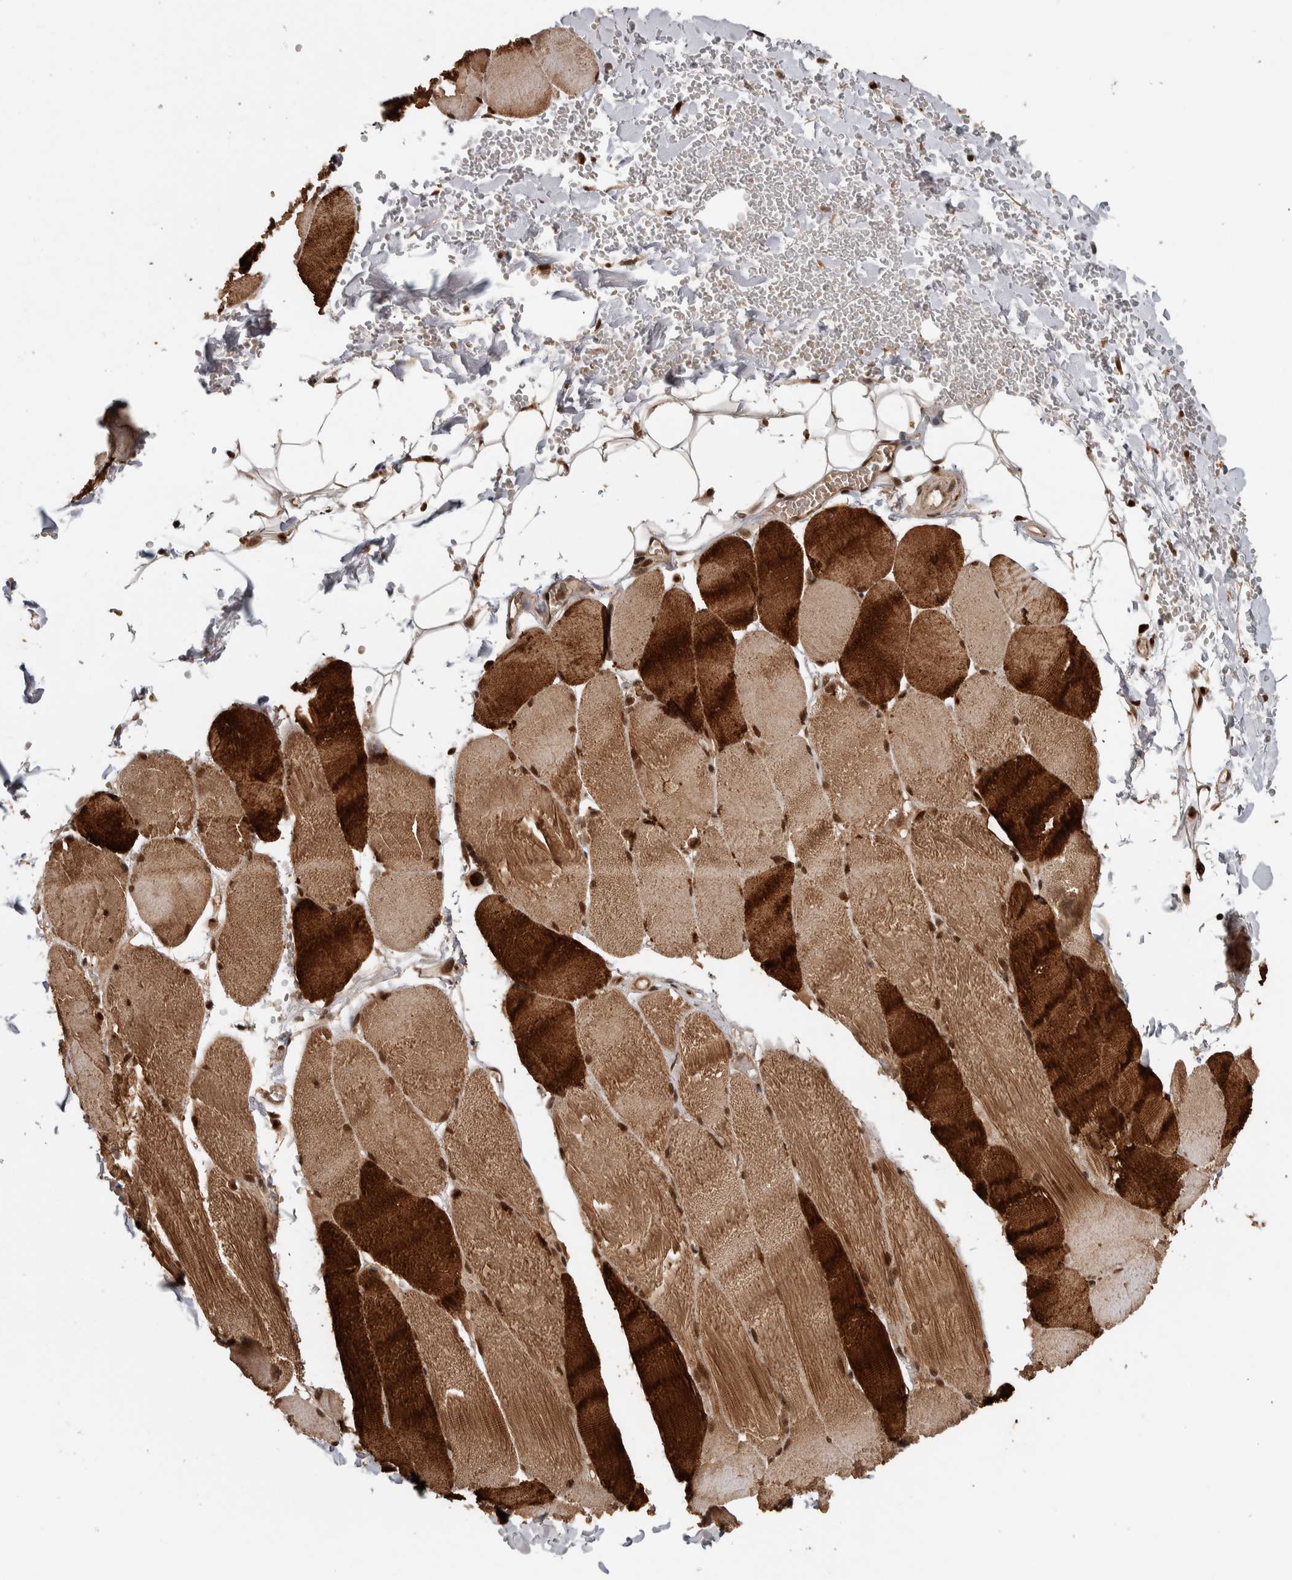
{"staining": {"intensity": "strong", "quantity": ">75%", "location": "cytoplasmic/membranous,nuclear"}, "tissue": "skeletal muscle", "cell_type": "Myocytes", "image_type": "normal", "snomed": [{"axis": "morphology", "description": "Normal tissue, NOS"}, {"axis": "topography", "description": "Skin"}, {"axis": "topography", "description": "Skeletal muscle"}], "caption": "This image displays immunohistochemistry staining of normal skeletal muscle, with high strong cytoplasmic/membranous,nuclear staining in approximately >75% of myocytes.", "gene": "RPS6KA4", "patient": {"sex": "male", "age": 83}}